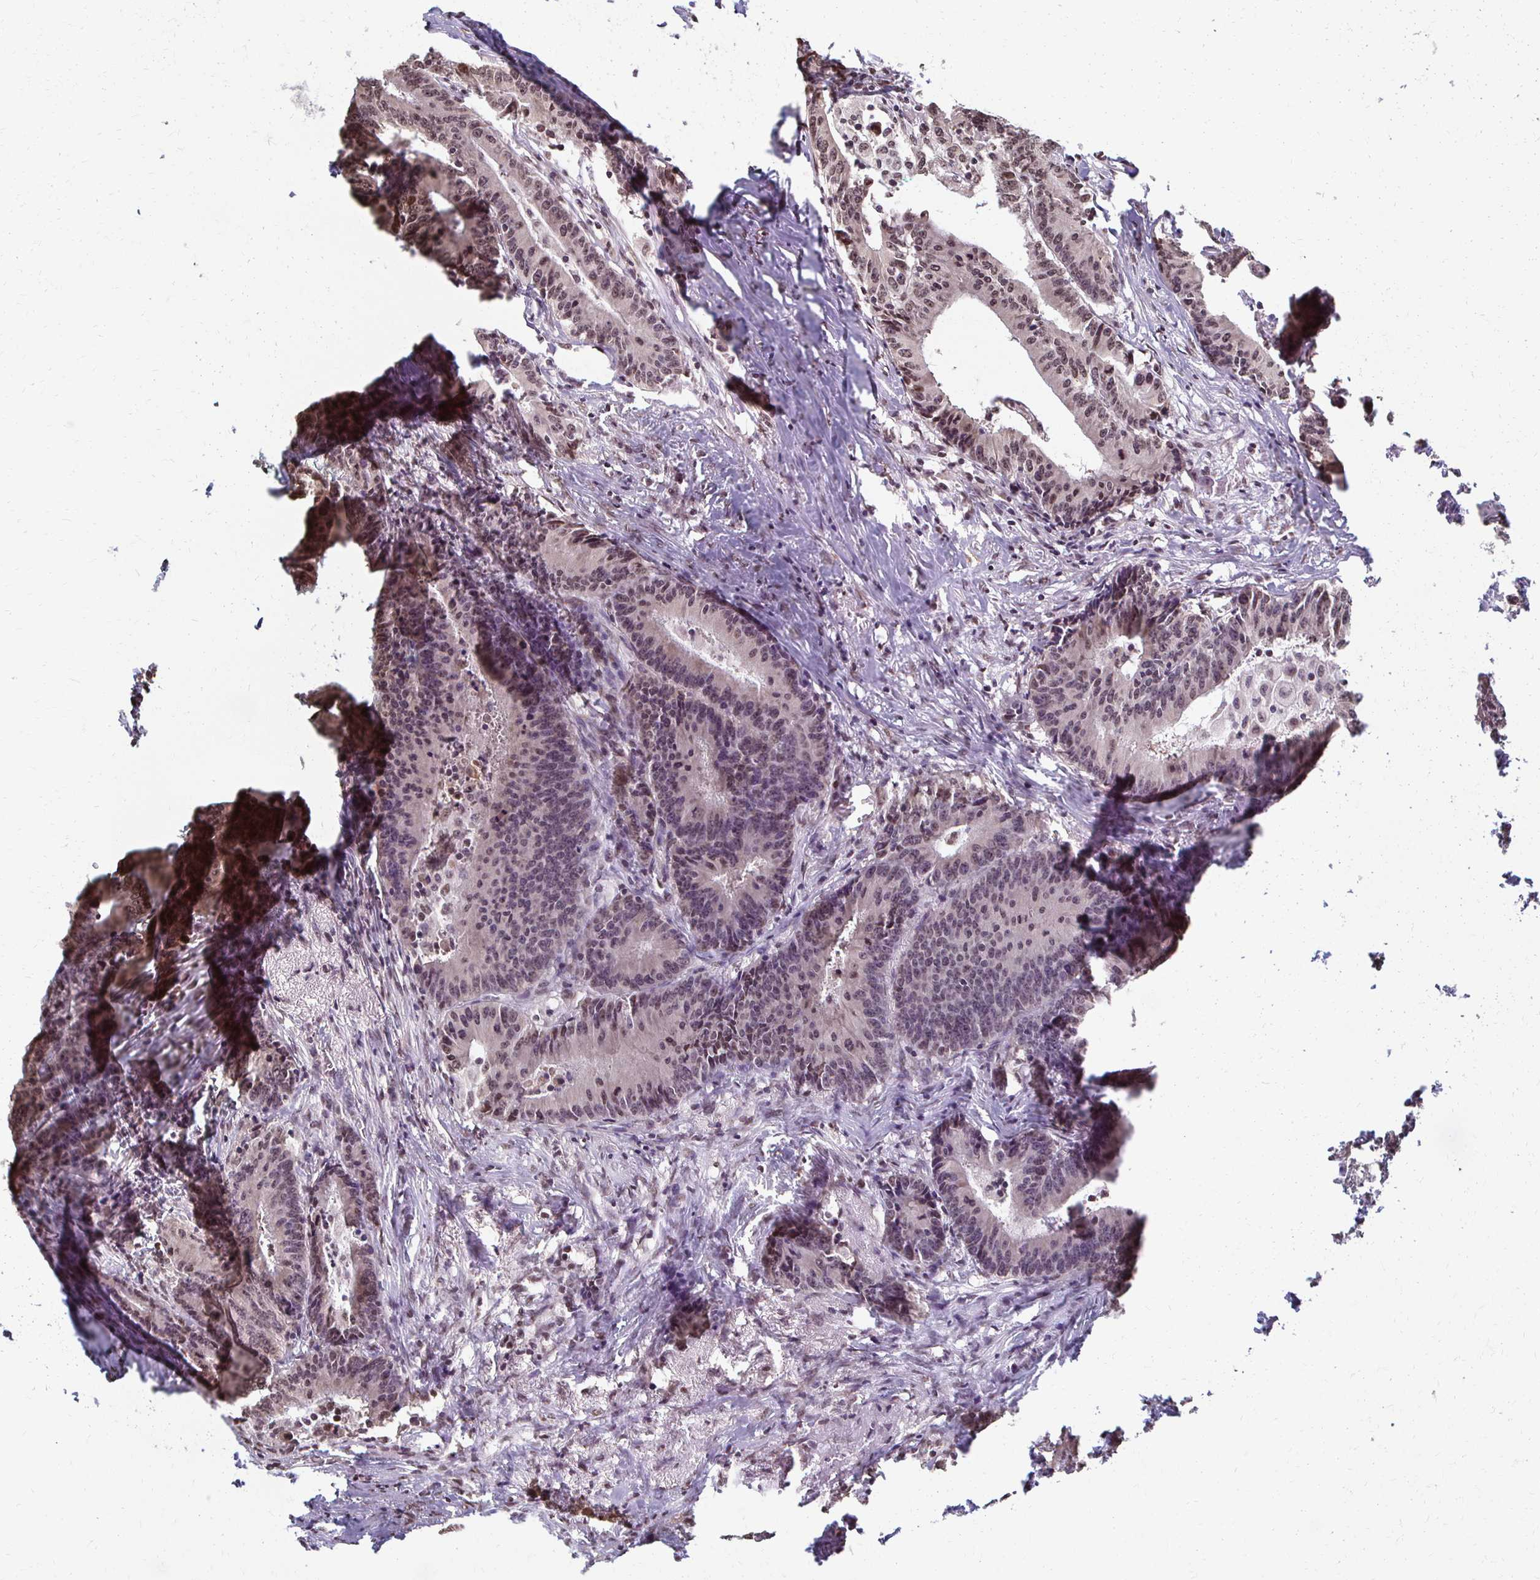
{"staining": {"intensity": "weak", "quantity": "25%-75%", "location": "nuclear"}, "tissue": "colorectal cancer", "cell_type": "Tumor cells", "image_type": "cancer", "snomed": [{"axis": "morphology", "description": "Adenocarcinoma, NOS"}, {"axis": "topography", "description": "Colon"}], "caption": "Adenocarcinoma (colorectal) stained with DAB (3,3'-diaminobenzidine) IHC demonstrates low levels of weak nuclear staining in approximately 25%-75% of tumor cells. (brown staining indicates protein expression, while blue staining denotes nuclei).", "gene": "HOXA9", "patient": {"sex": "female", "age": 78}}